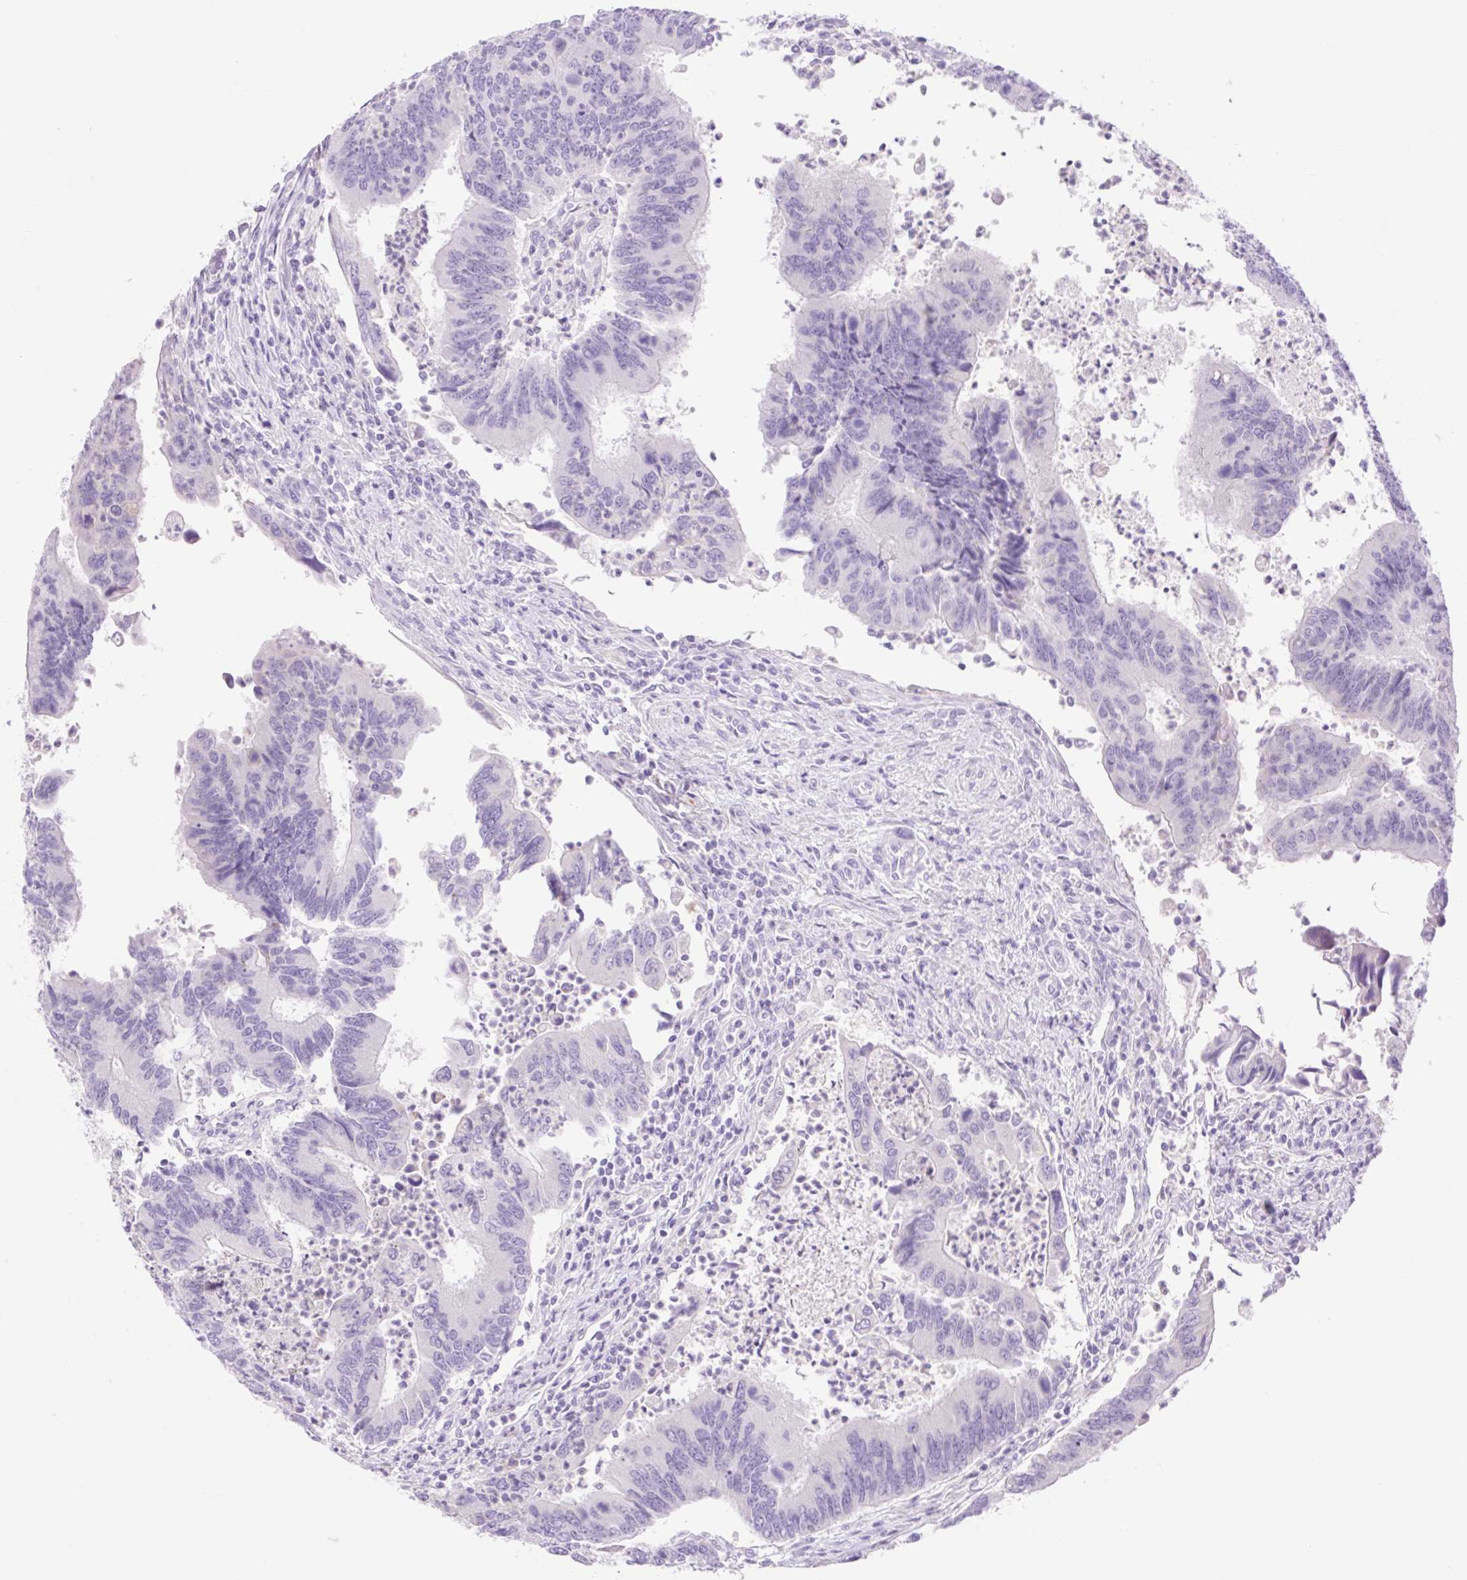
{"staining": {"intensity": "negative", "quantity": "none", "location": "none"}, "tissue": "colorectal cancer", "cell_type": "Tumor cells", "image_type": "cancer", "snomed": [{"axis": "morphology", "description": "Adenocarcinoma, NOS"}, {"axis": "topography", "description": "Colon"}], "caption": "Micrograph shows no significant protein positivity in tumor cells of adenocarcinoma (colorectal). (Brightfield microscopy of DAB immunohistochemistry (IHC) at high magnification).", "gene": "SLC25A40", "patient": {"sex": "female", "age": 67}}